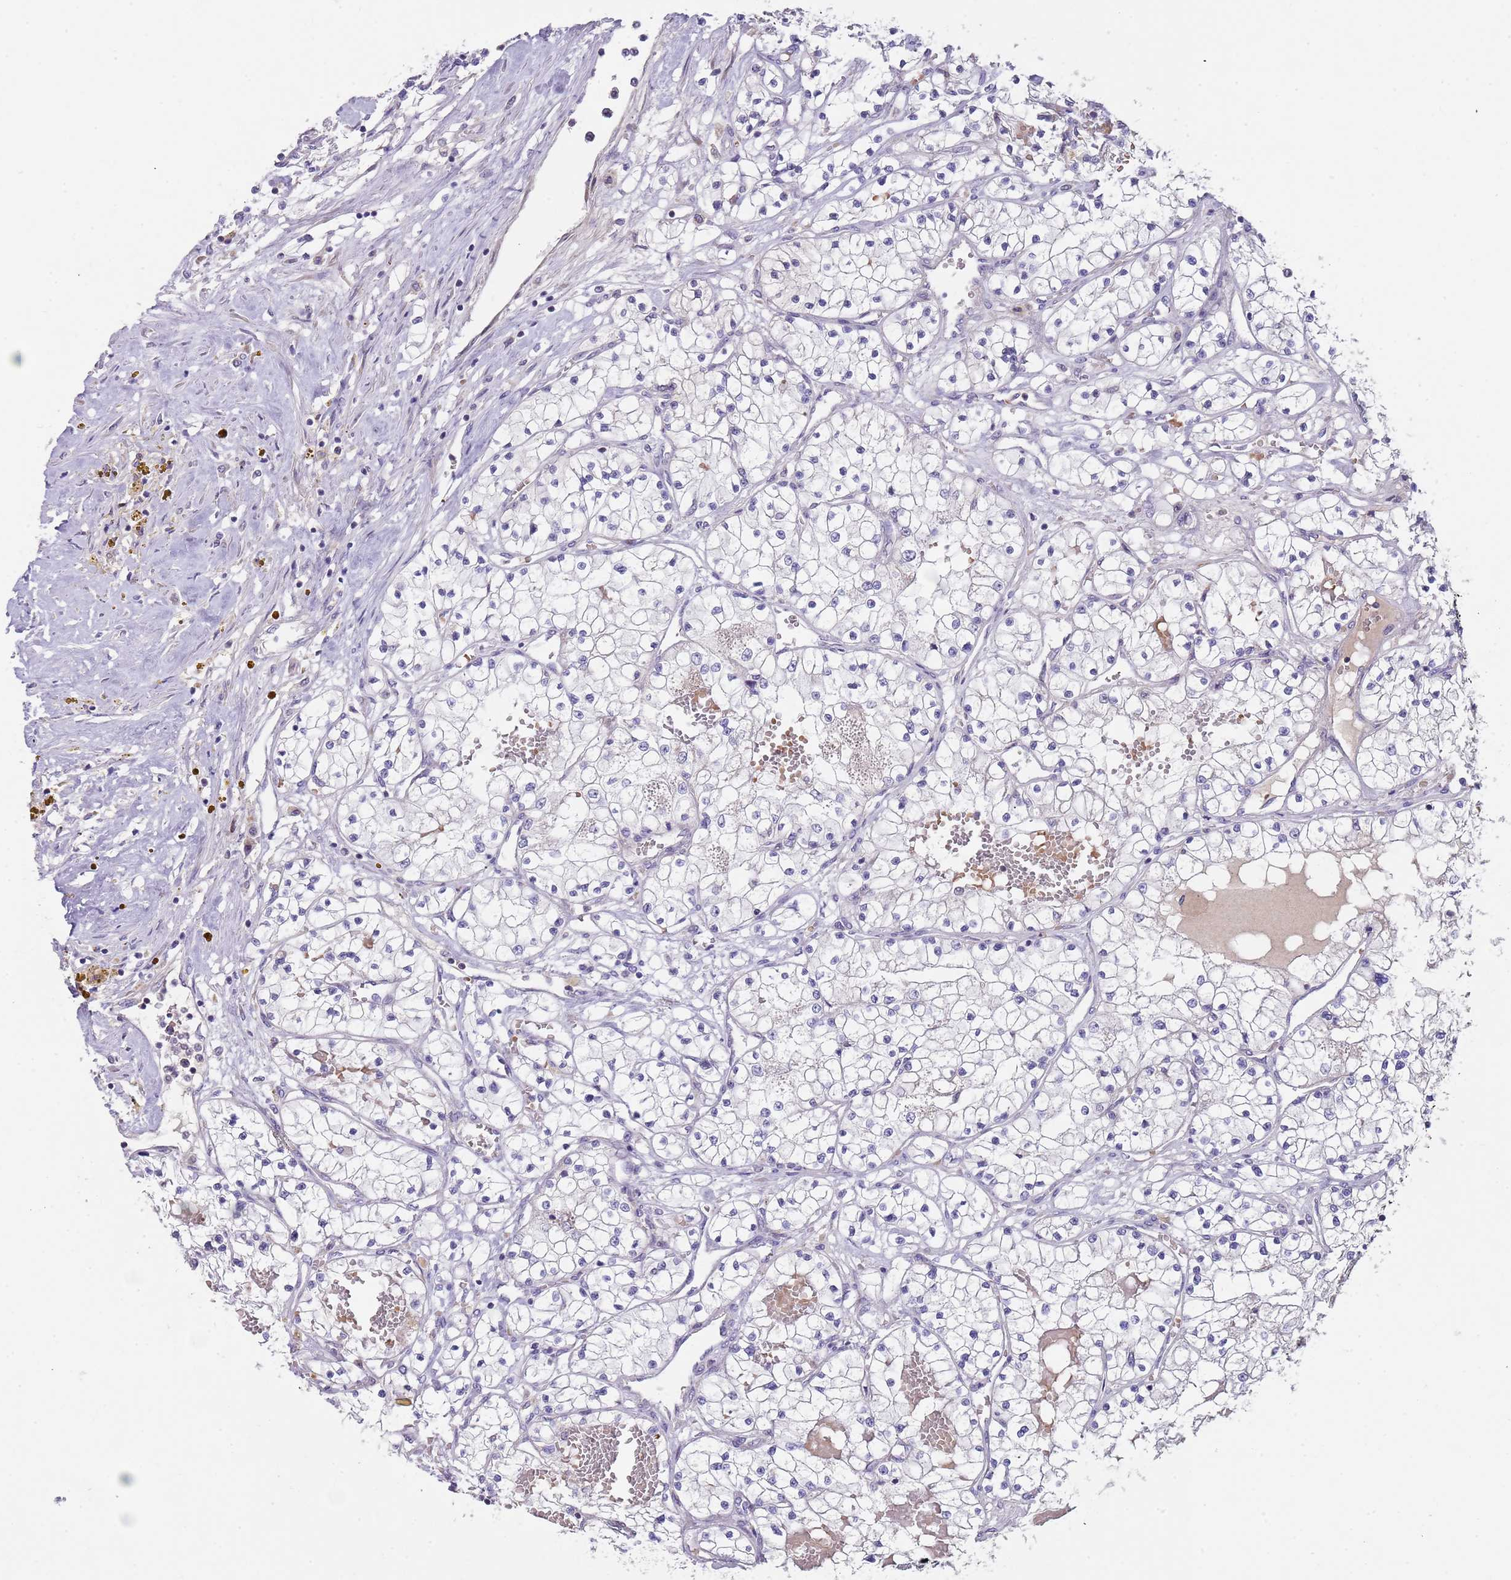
{"staining": {"intensity": "negative", "quantity": "none", "location": "none"}, "tissue": "renal cancer", "cell_type": "Tumor cells", "image_type": "cancer", "snomed": [{"axis": "morphology", "description": "Normal tissue, NOS"}, {"axis": "morphology", "description": "Adenocarcinoma, NOS"}, {"axis": "topography", "description": "Kidney"}], "caption": "An image of human adenocarcinoma (renal) is negative for staining in tumor cells. Nuclei are stained in blue.", "gene": "PRAC1", "patient": {"sex": "male", "age": 68}}